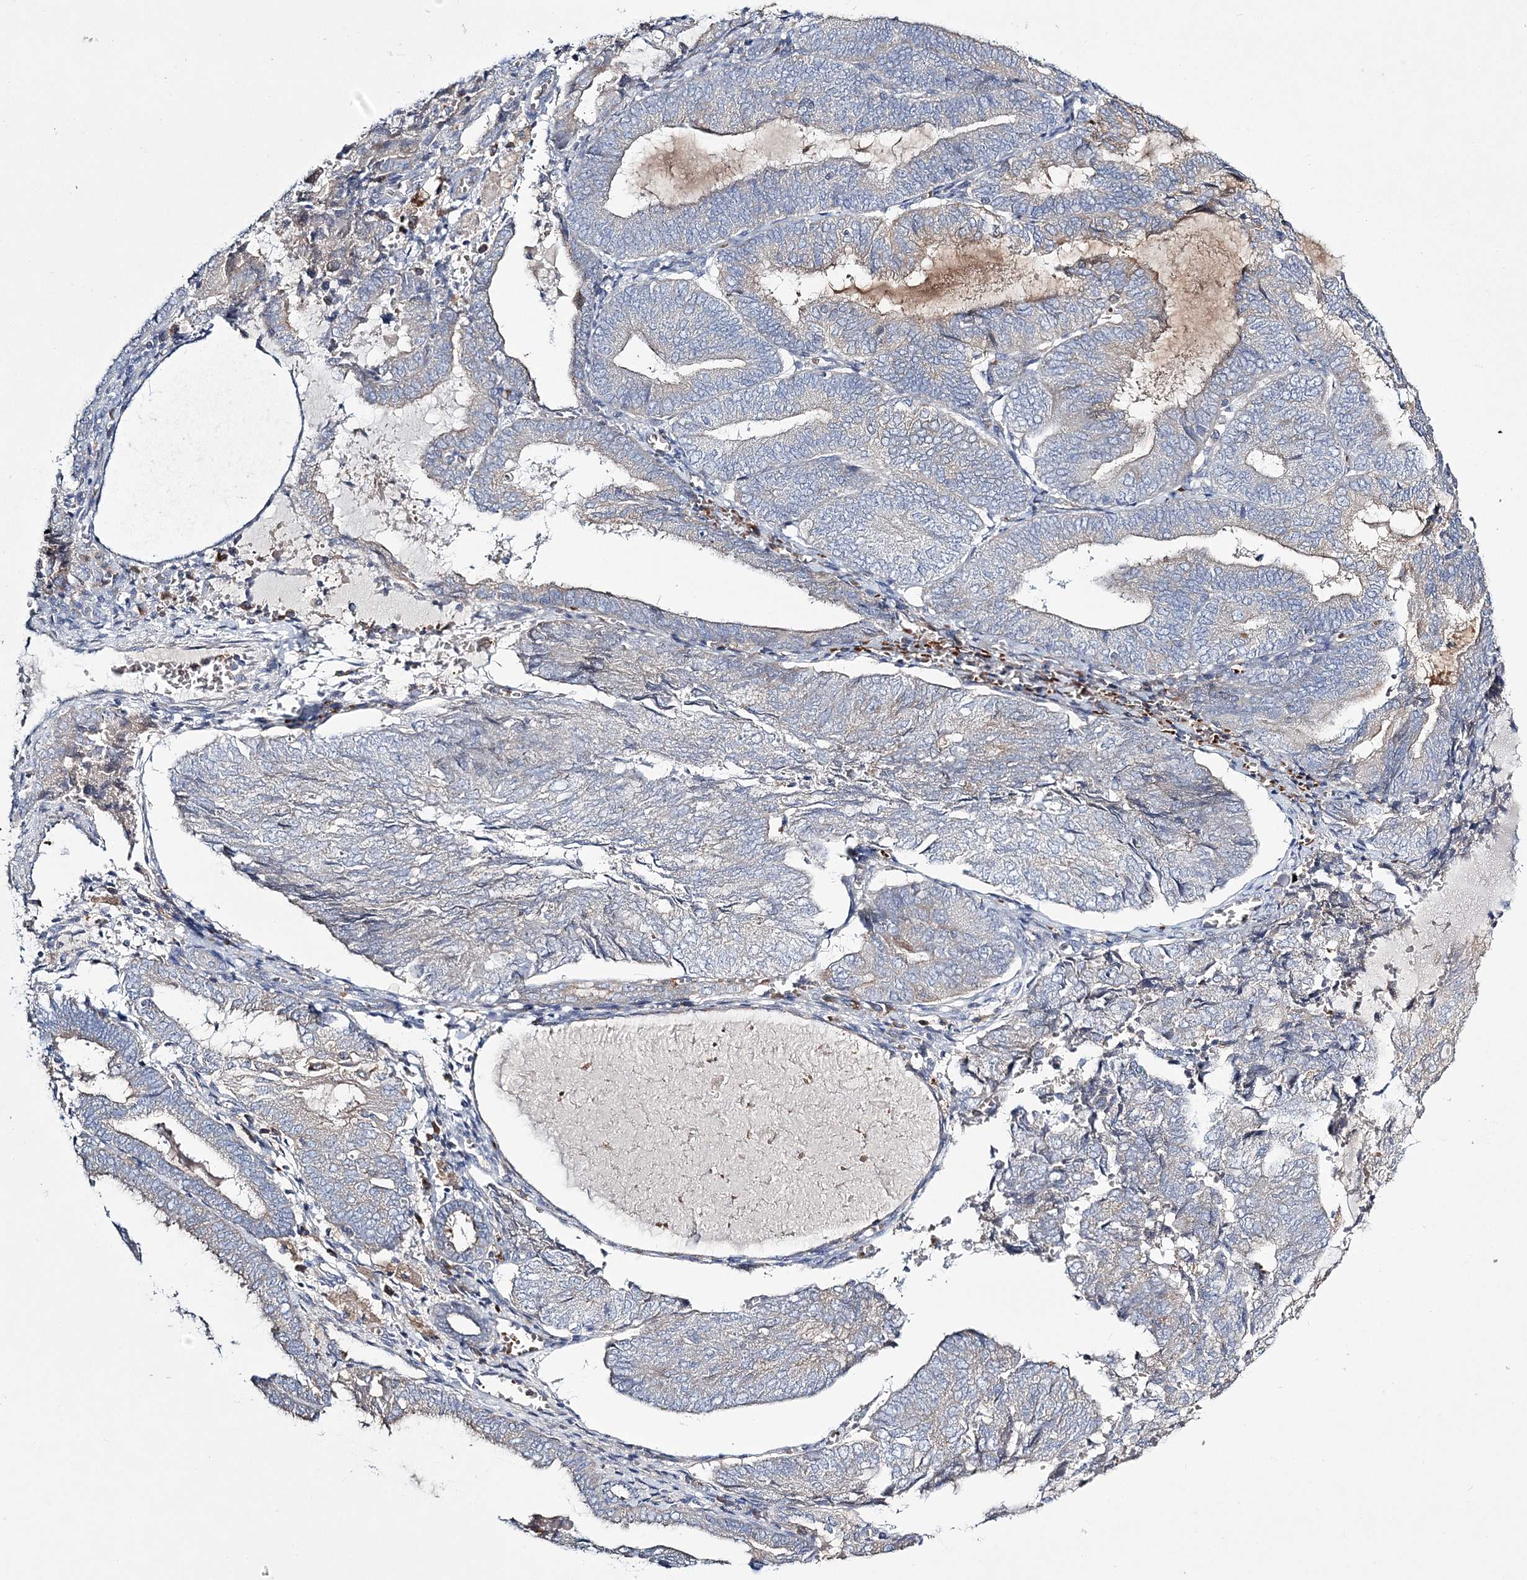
{"staining": {"intensity": "weak", "quantity": "<25%", "location": "cytoplasmic/membranous"}, "tissue": "endometrial cancer", "cell_type": "Tumor cells", "image_type": "cancer", "snomed": [{"axis": "morphology", "description": "Adenocarcinoma, NOS"}, {"axis": "topography", "description": "Endometrium"}], "caption": "A high-resolution histopathology image shows immunohistochemistry staining of endometrial cancer, which shows no significant expression in tumor cells.", "gene": "ATP11B", "patient": {"sex": "female", "age": 81}}